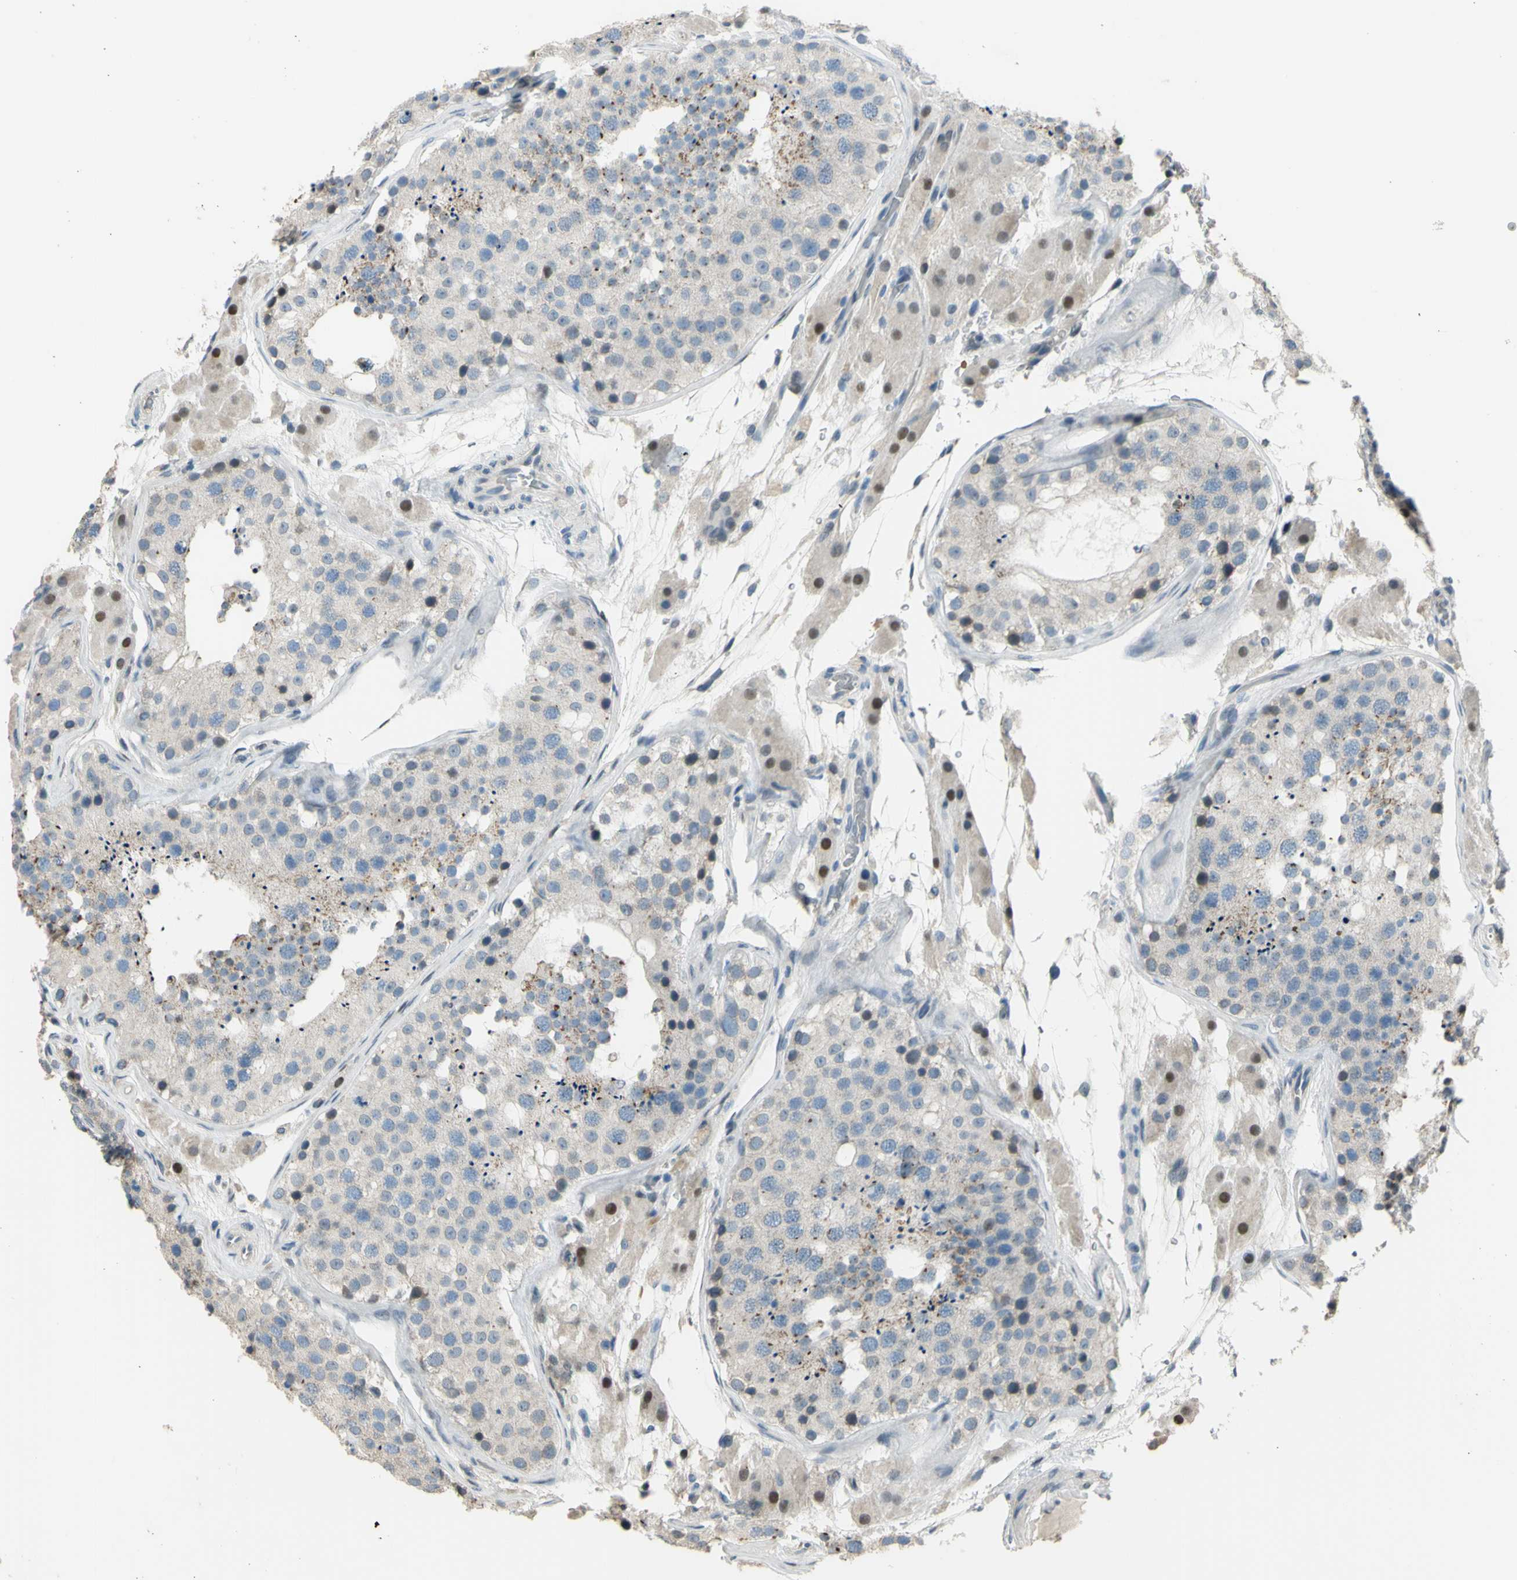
{"staining": {"intensity": "weak", "quantity": "<25%", "location": "cytoplasmic/membranous"}, "tissue": "testis", "cell_type": "Cells in seminiferous ducts", "image_type": "normal", "snomed": [{"axis": "morphology", "description": "Normal tissue, NOS"}, {"axis": "topography", "description": "Testis"}], "caption": "The micrograph reveals no staining of cells in seminiferous ducts in unremarkable testis.", "gene": "ZNF184", "patient": {"sex": "male", "age": 26}}